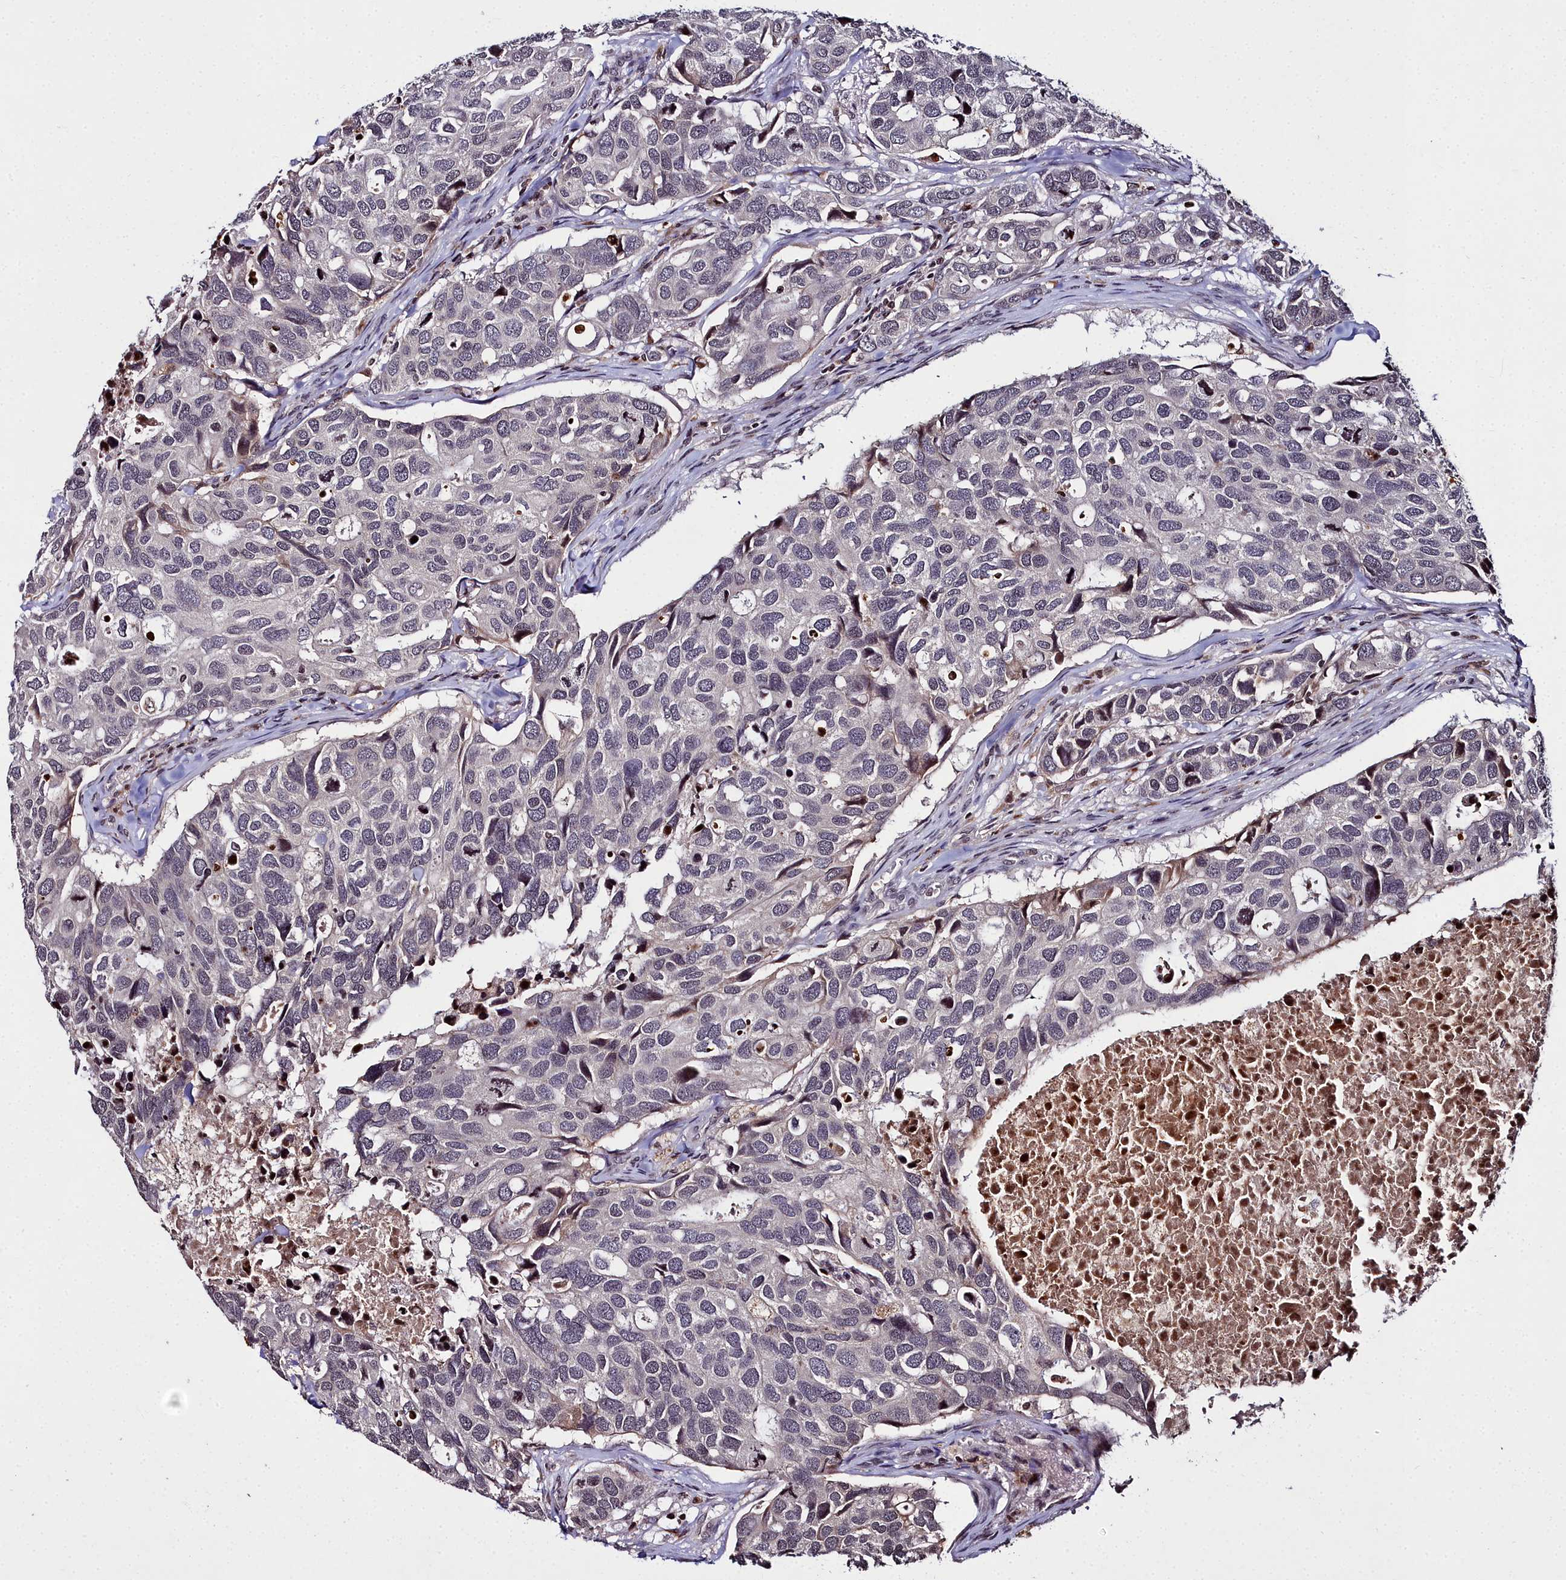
{"staining": {"intensity": "negative", "quantity": "none", "location": "none"}, "tissue": "breast cancer", "cell_type": "Tumor cells", "image_type": "cancer", "snomed": [{"axis": "morphology", "description": "Duct carcinoma"}, {"axis": "topography", "description": "Breast"}], "caption": "Histopathology image shows no significant protein staining in tumor cells of intraductal carcinoma (breast).", "gene": "FZD4", "patient": {"sex": "female", "age": 83}}